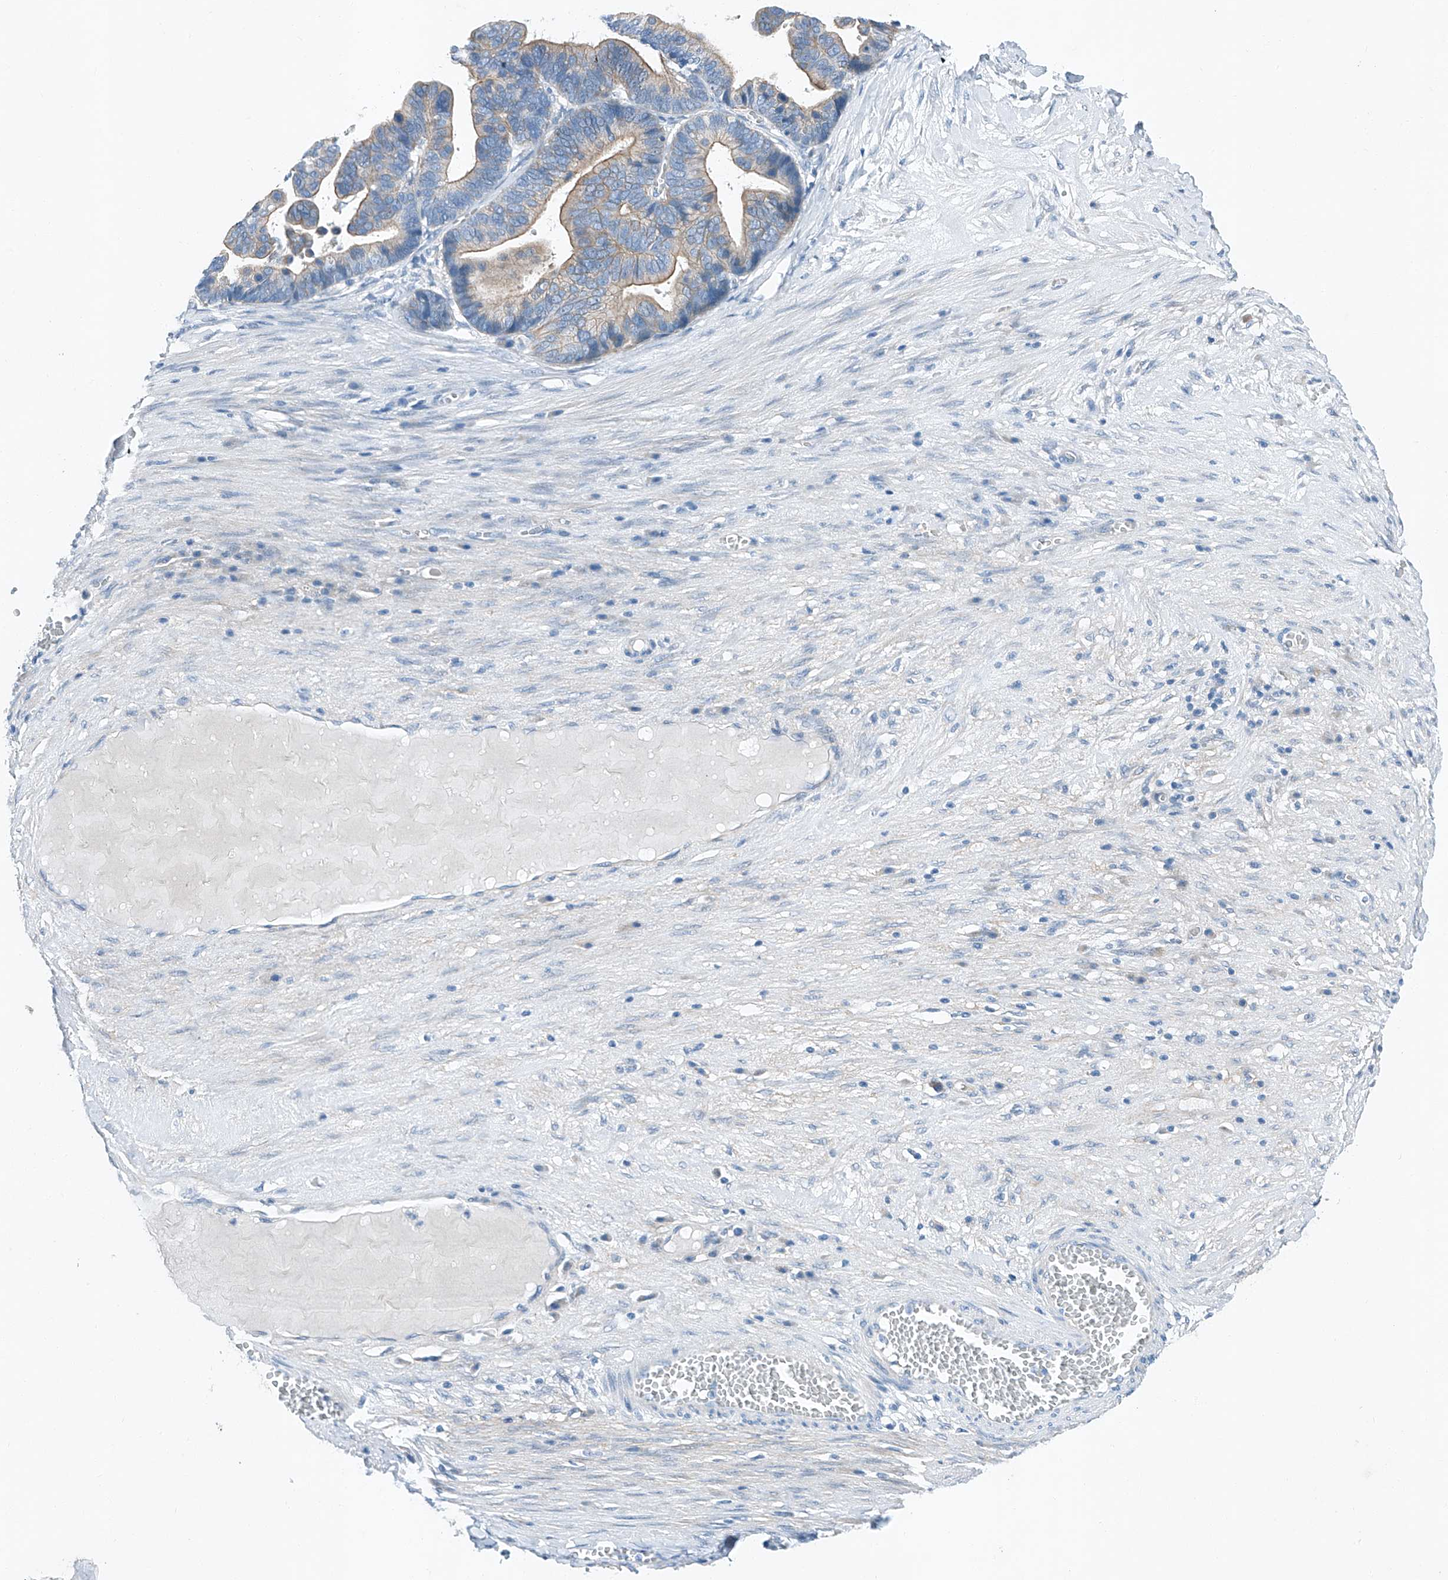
{"staining": {"intensity": "weak", "quantity": "25%-75%", "location": "cytoplasmic/membranous"}, "tissue": "ovarian cancer", "cell_type": "Tumor cells", "image_type": "cancer", "snomed": [{"axis": "morphology", "description": "Cystadenocarcinoma, serous, NOS"}, {"axis": "topography", "description": "Ovary"}], "caption": "This histopathology image reveals ovarian cancer (serous cystadenocarcinoma) stained with IHC to label a protein in brown. The cytoplasmic/membranous of tumor cells show weak positivity for the protein. Nuclei are counter-stained blue.", "gene": "MDGA1", "patient": {"sex": "female", "age": 56}}